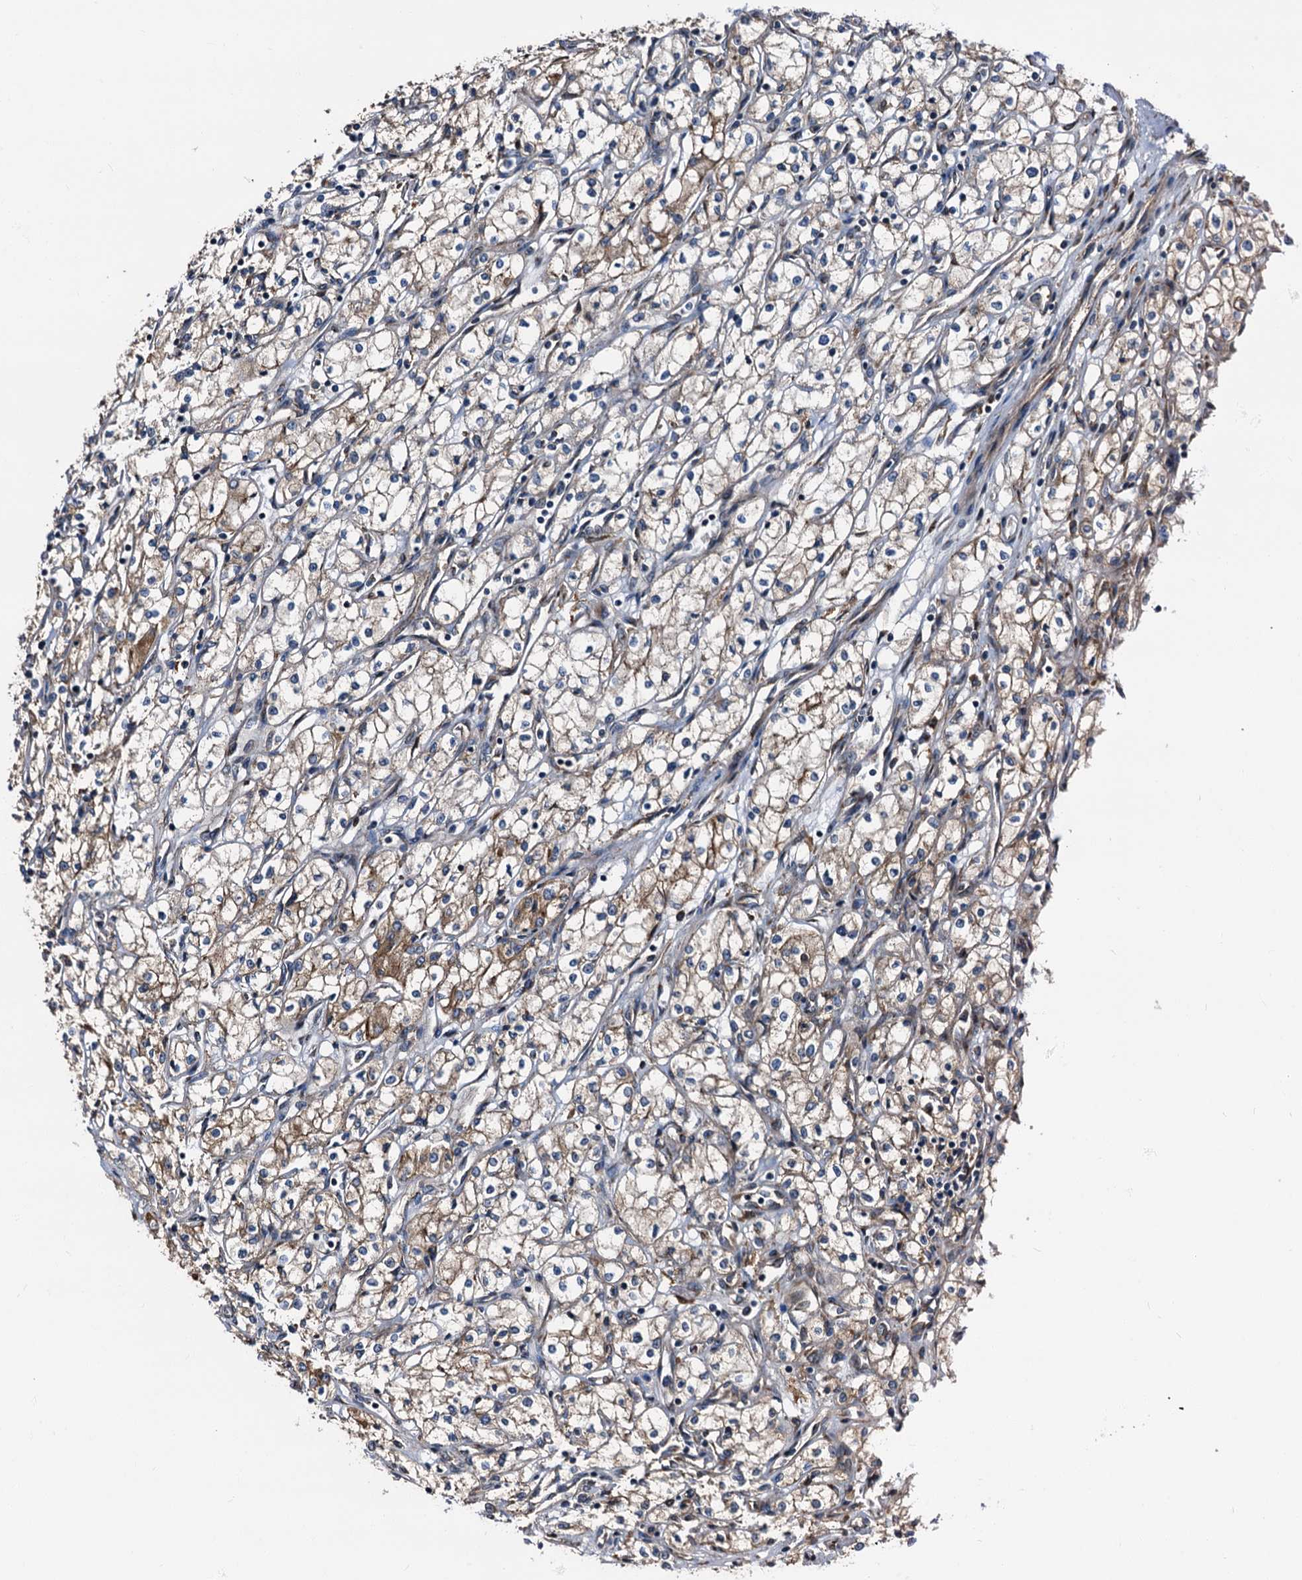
{"staining": {"intensity": "moderate", "quantity": "25%-75%", "location": "cytoplasmic/membranous"}, "tissue": "renal cancer", "cell_type": "Tumor cells", "image_type": "cancer", "snomed": [{"axis": "morphology", "description": "Adenocarcinoma, NOS"}, {"axis": "topography", "description": "Kidney"}], "caption": "About 25%-75% of tumor cells in renal cancer display moderate cytoplasmic/membranous protein expression as visualized by brown immunohistochemical staining.", "gene": "PEX5", "patient": {"sex": "male", "age": 59}}